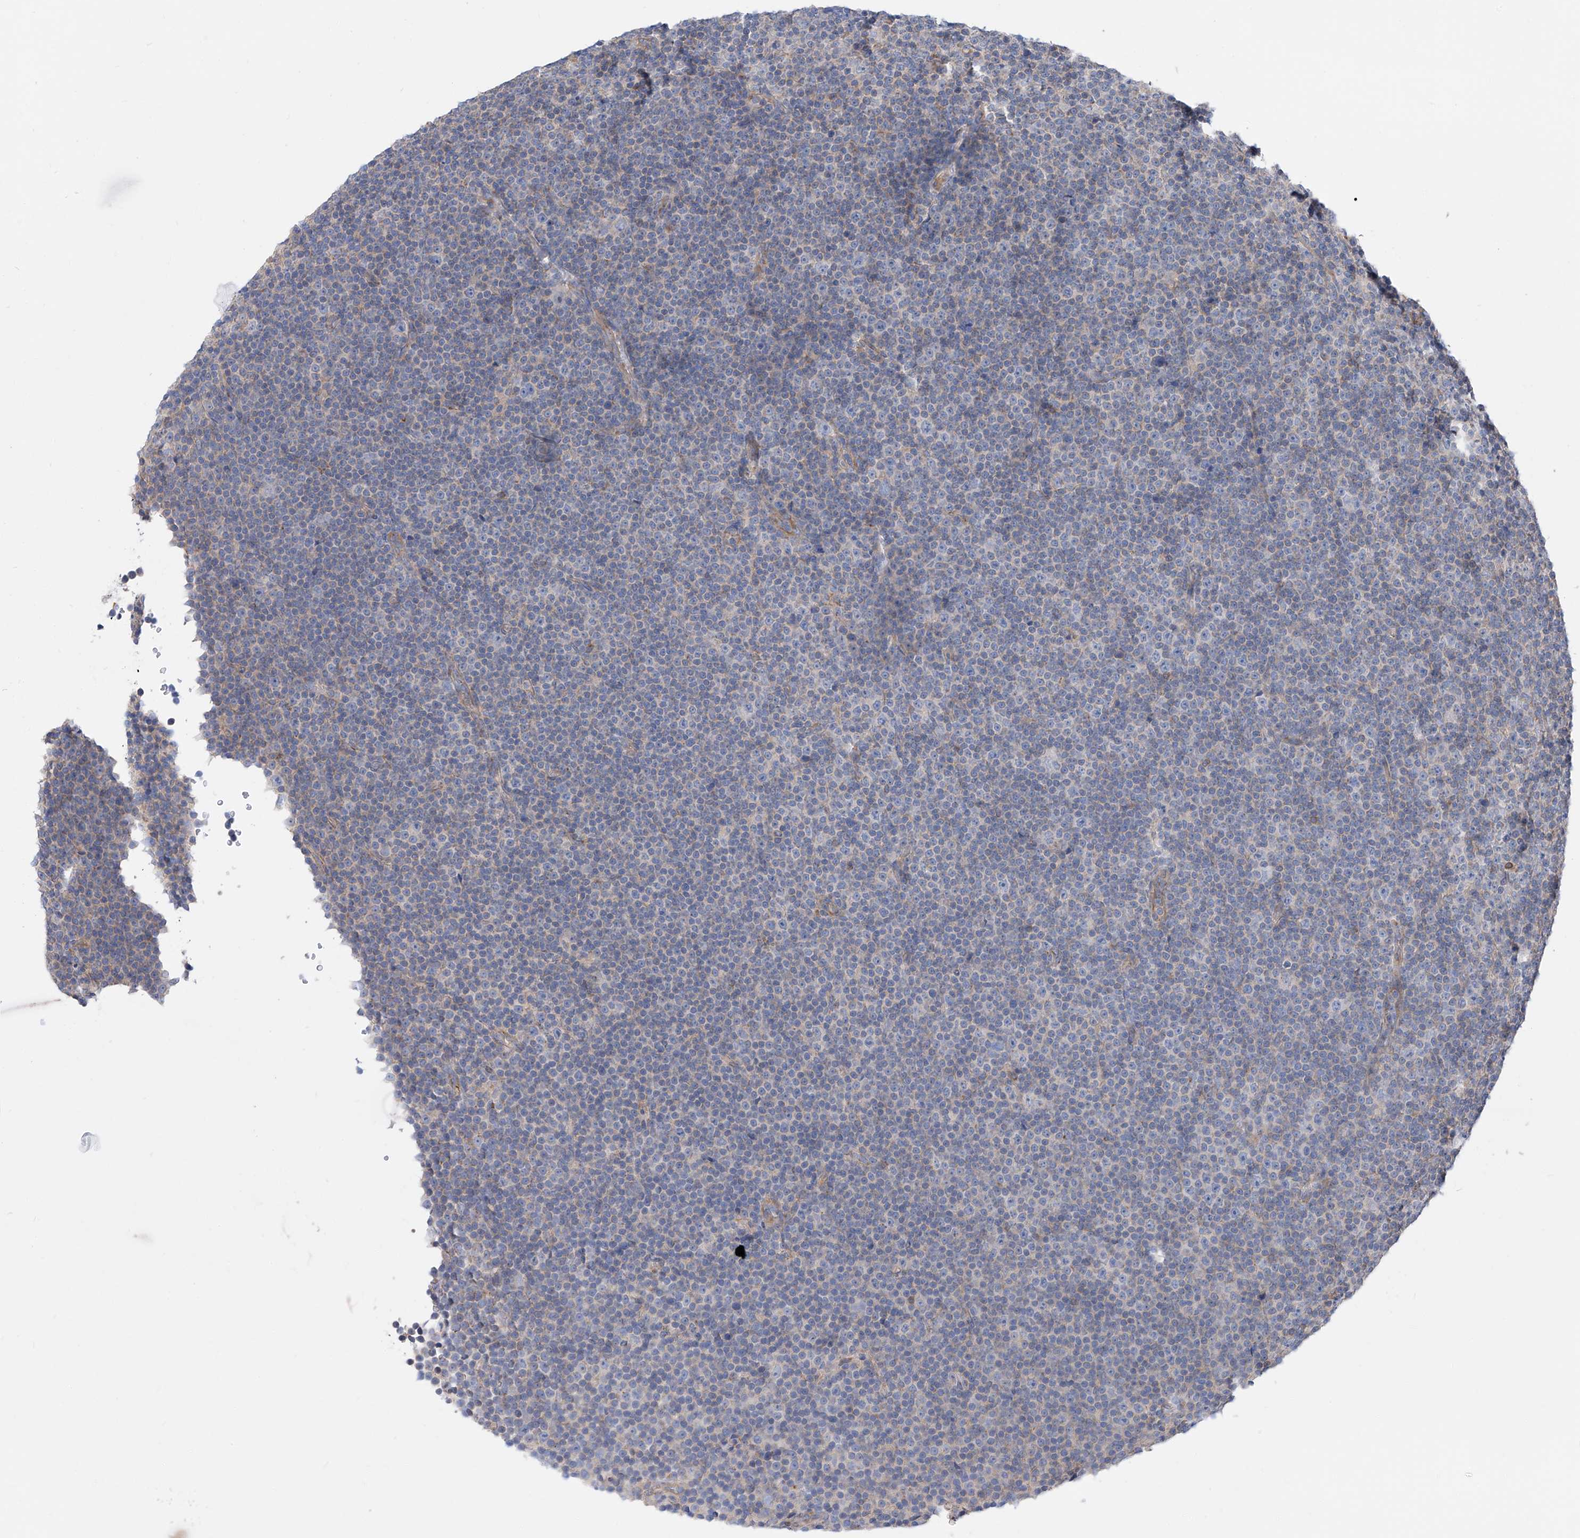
{"staining": {"intensity": "negative", "quantity": "none", "location": "none"}, "tissue": "lymphoma", "cell_type": "Tumor cells", "image_type": "cancer", "snomed": [{"axis": "morphology", "description": "Malignant lymphoma, non-Hodgkin's type, Low grade"}, {"axis": "topography", "description": "Lymph node"}], "caption": "Human lymphoma stained for a protein using IHC shows no staining in tumor cells.", "gene": "SLC22A7", "patient": {"sex": "female", "age": 67}}